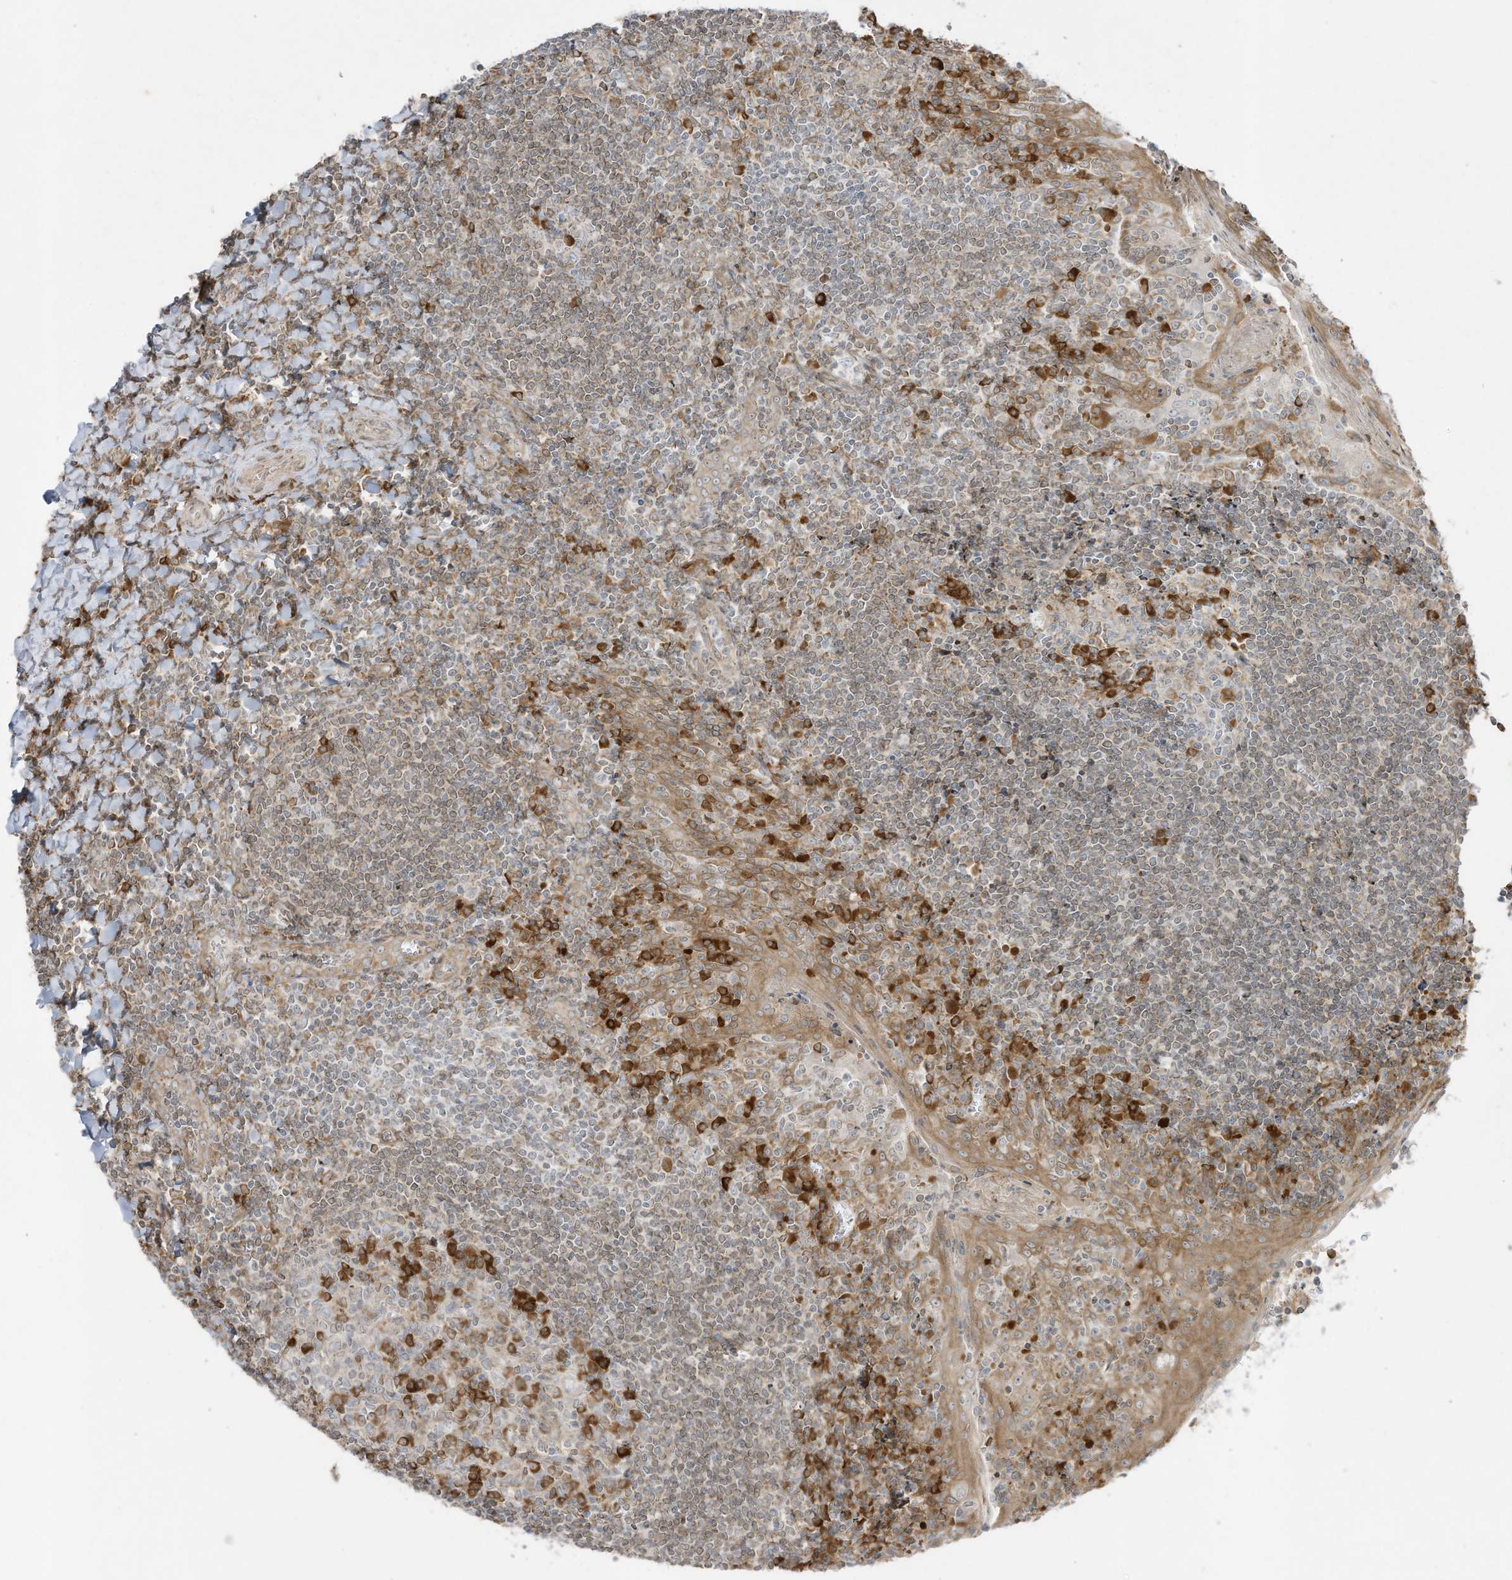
{"staining": {"intensity": "strong", "quantity": "<25%", "location": "cytoplasmic/membranous"}, "tissue": "tonsil", "cell_type": "Germinal center cells", "image_type": "normal", "snomed": [{"axis": "morphology", "description": "Normal tissue, NOS"}, {"axis": "topography", "description": "Tonsil"}], "caption": "A histopathology image showing strong cytoplasmic/membranous staining in approximately <25% of germinal center cells in unremarkable tonsil, as visualized by brown immunohistochemical staining.", "gene": "PTK6", "patient": {"sex": "male", "age": 27}}